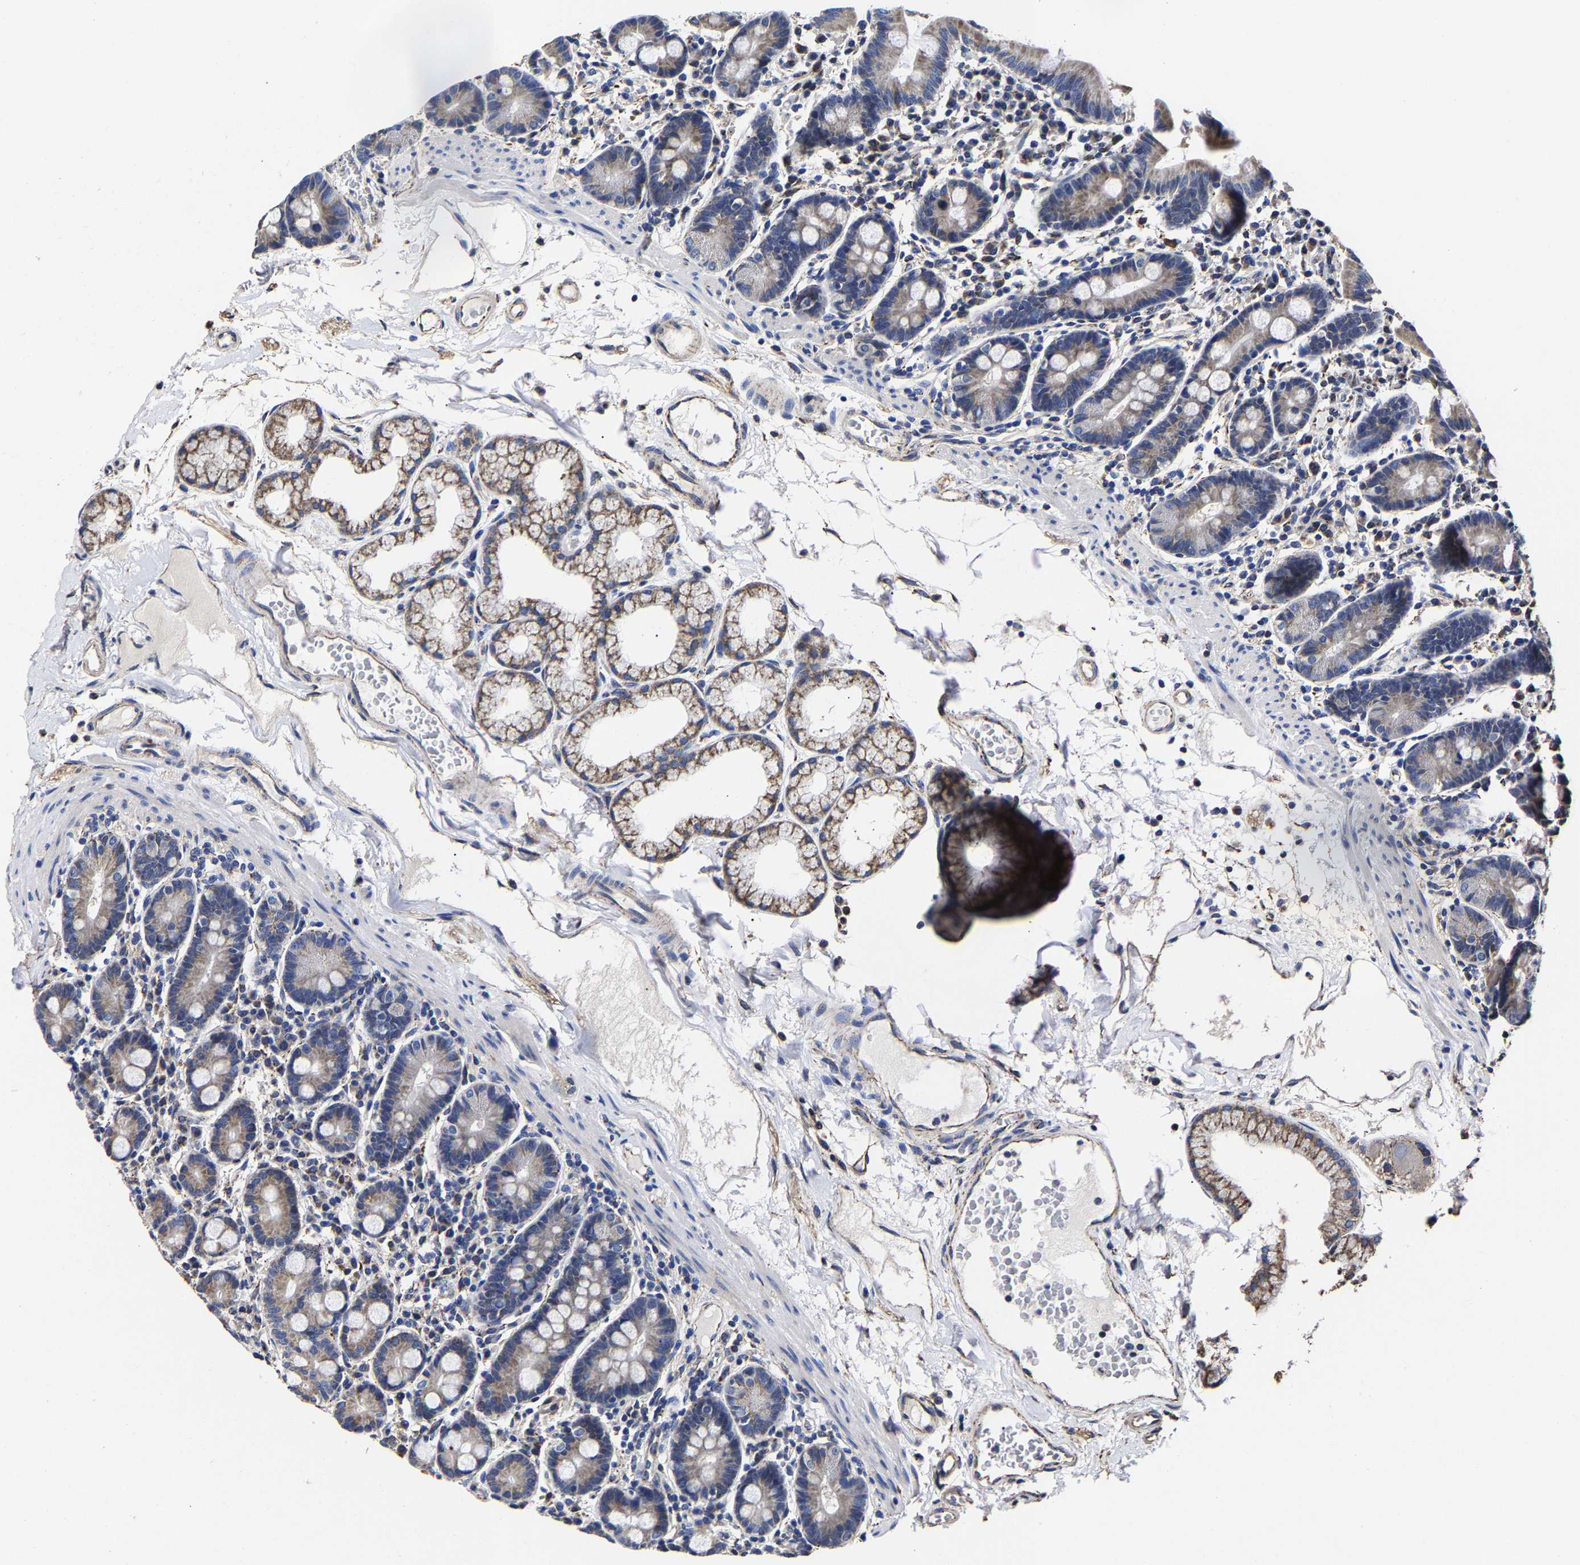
{"staining": {"intensity": "weak", "quantity": "25%-75%", "location": "cytoplasmic/membranous"}, "tissue": "duodenum", "cell_type": "Glandular cells", "image_type": "normal", "snomed": [{"axis": "morphology", "description": "Normal tissue, NOS"}, {"axis": "topography", "description": "Duodenum"}], "caption": "Immunohistochemical staining of normal human duodenum exhibits 25%-75% levels of weak cytoplasmic/membranous protein staining in about 25%-75% of glandular cells.", "gene": "AASS", "patient": {"sex": "male", "age": 50}}